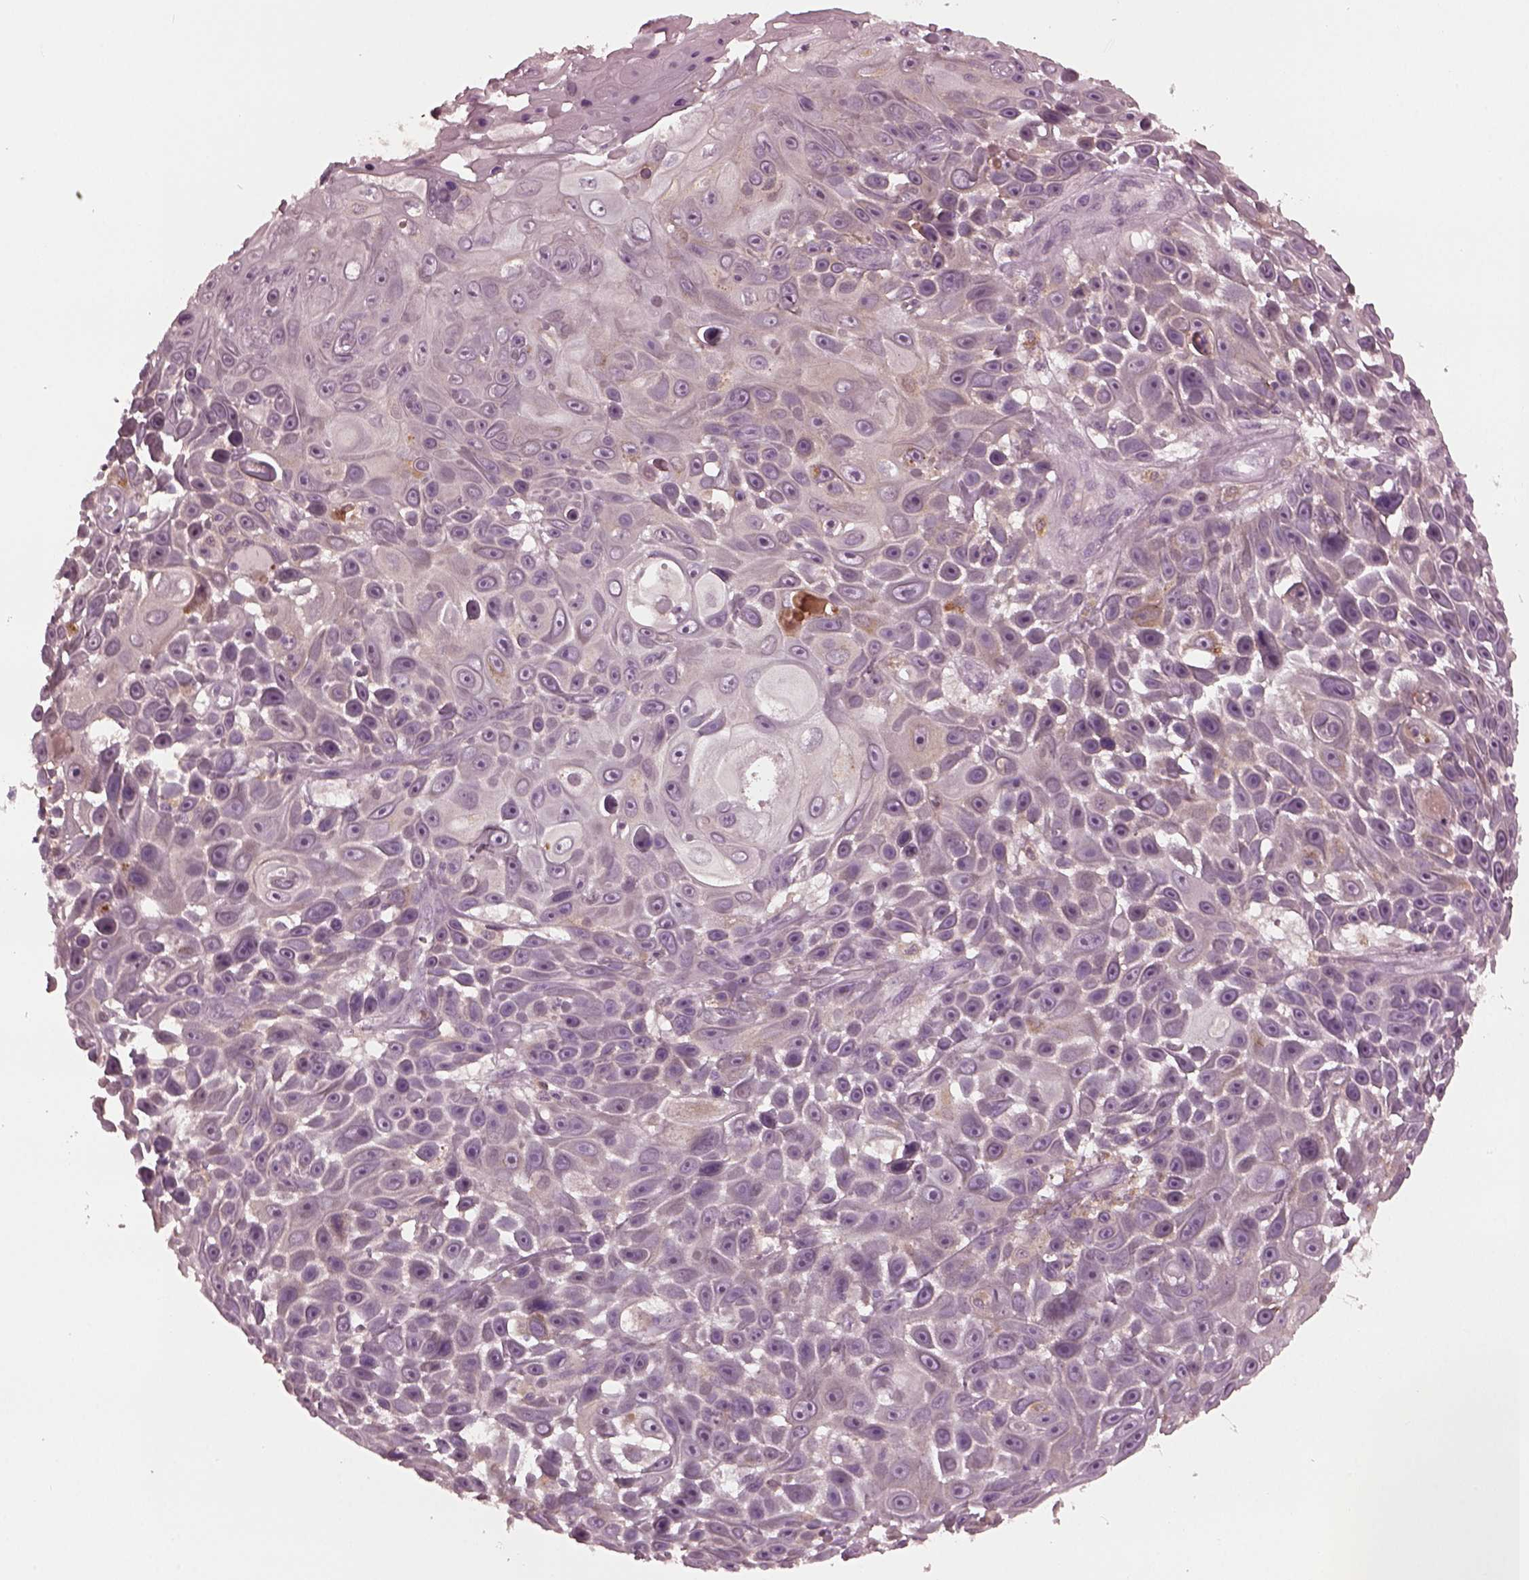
{"staining": {"intensity": "weak", "quantity": "<25%", "location": "cytoplasmic/membranous"}, "tissue": "skin cancer", "cell_type": "Tumor cells", "image_type": "cancer", "snomed": [{"axis": "morphology", "description": "Squamous cell carcinoma, NOS"}, {"axis": "topography", "description": "Skin"}], "caption": "The immunohistochemistry micrograph has no significant staining in tumor cells of skin cancer (squamous cell carcinoma) tissue. Brightfield microscopy of IHC stained with DAB (brown) and hematoxylin (blue), captured at high magnification.", "gene": "PSTPIP2", "patient": {"sex": "male", "age": 82}}